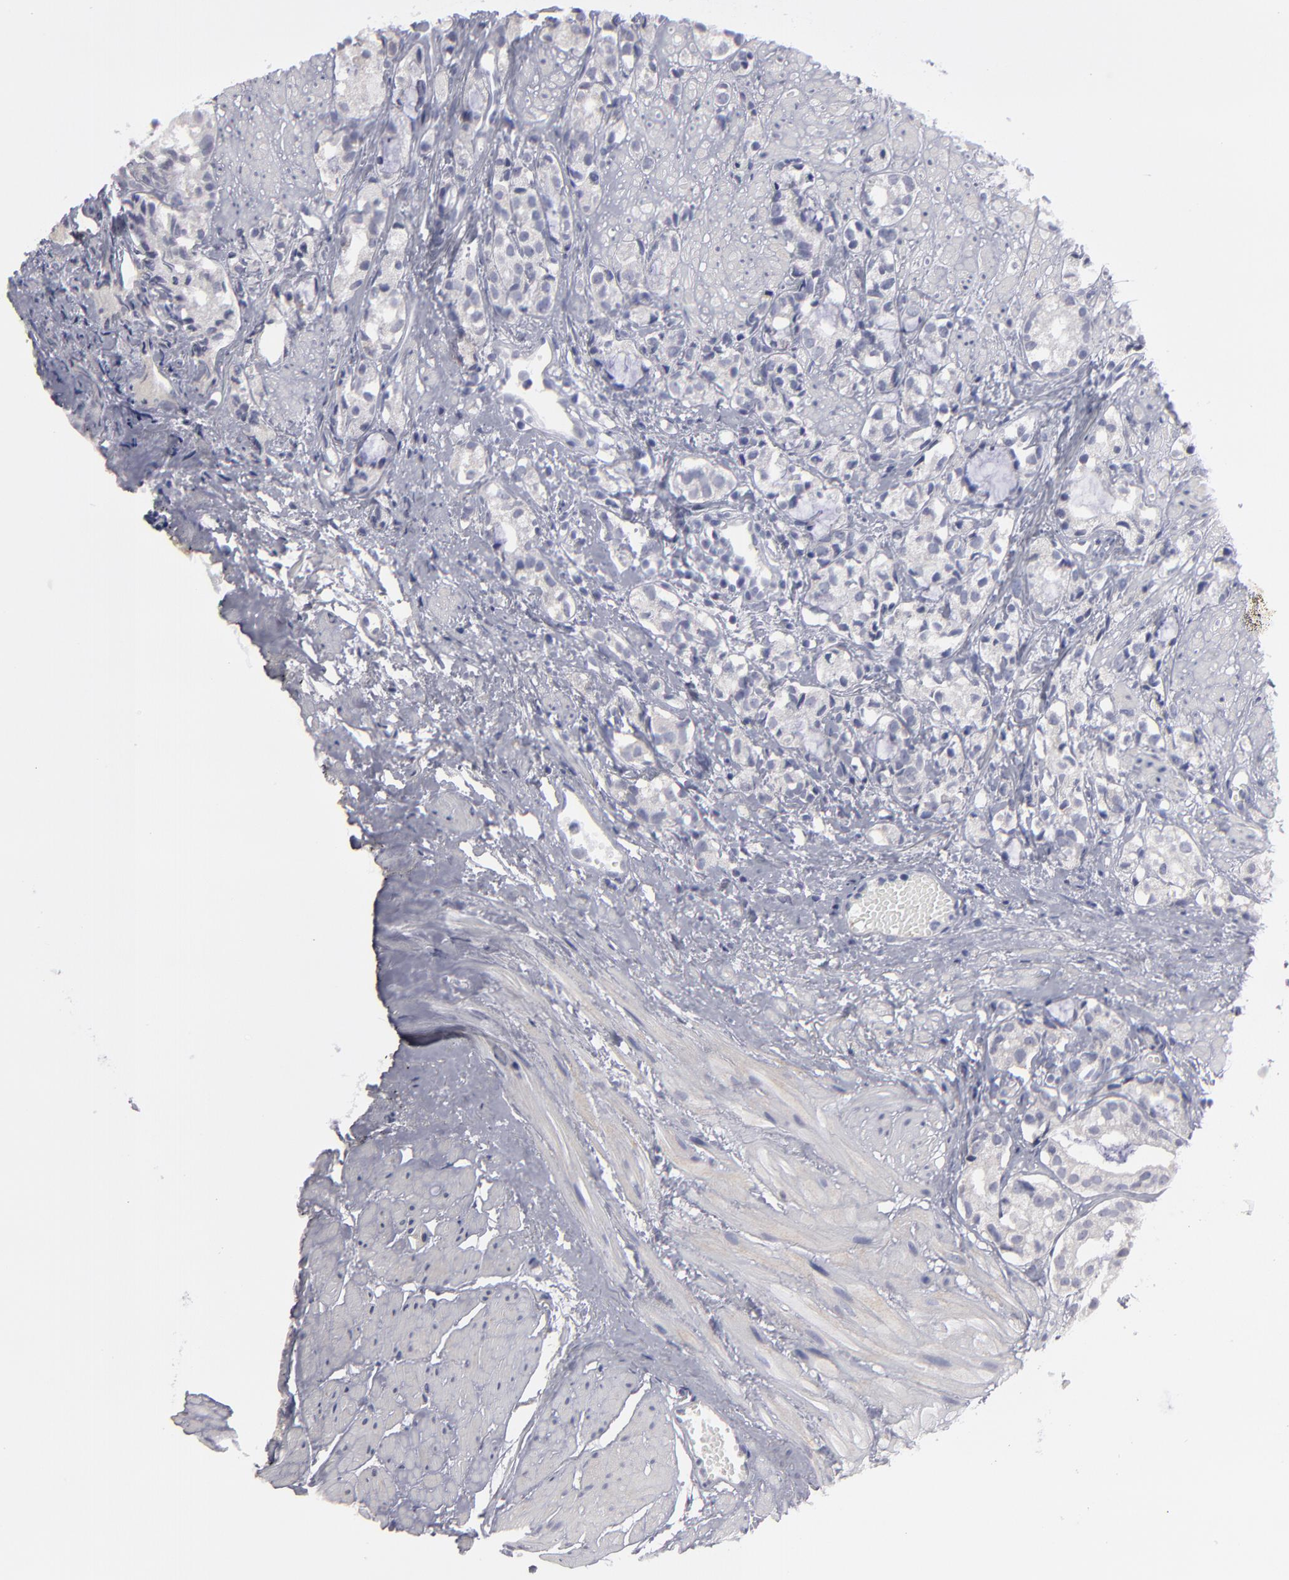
{"staining": {"intensity": "weak", "quantity": "<25%", "location": "cytoplasmic/membranous"}, "tissue": "prostate cancer", "cell_type": "Tumor cells", "image_type": "cancer", "snomed": [{"axis": "morphology", "description": "Adenocarcinoma, High grade"}, {"axis": "topography", "description": "Prostate"}], "caption": "A histopathology image of human prostate cancer (high-grade adenocarcinoma) is negative for staining in tumor cells.", "gene": "CCDC80", "patient": {"sex": "male", "age": 85}}